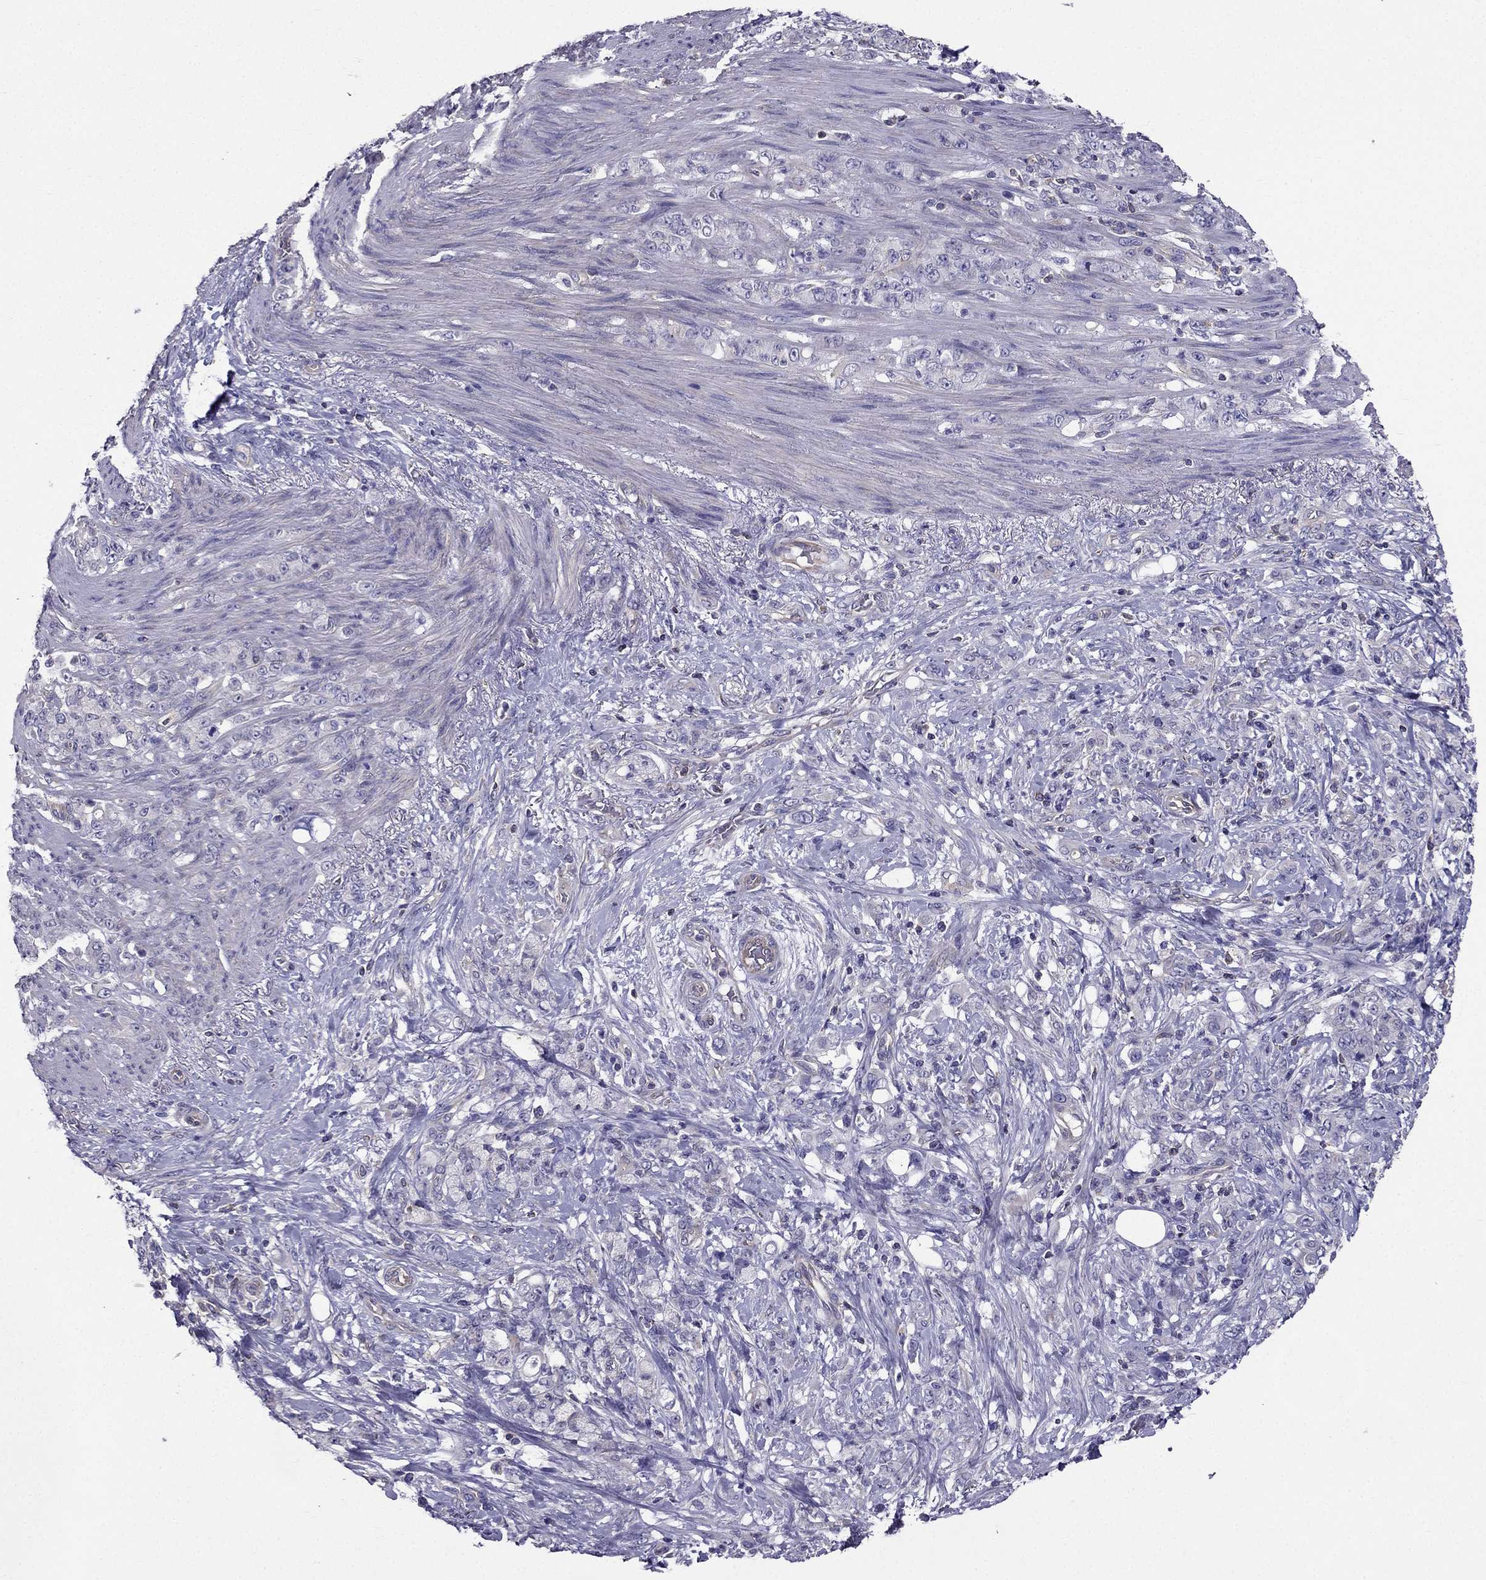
{"staining": {"intensity": "negative", "quantity": "none", "location": "none"}, "tissue": "stomach cancer", "cell_type": "Tumor cells", "image_type": "cancer", "snomed": [{"axis": "morphology", "description": "Adenocarcinoma, NOS"}, {"axis": "topography", "description": "Stomach"}], "caption": "IHC histopathology image of human stomach cancer (adenocarcinoma) stained for a protein (brown), which shows no expression in tumor cells.", "gene": "AAK1", "patient": {"sex": "female", "age": 79}}